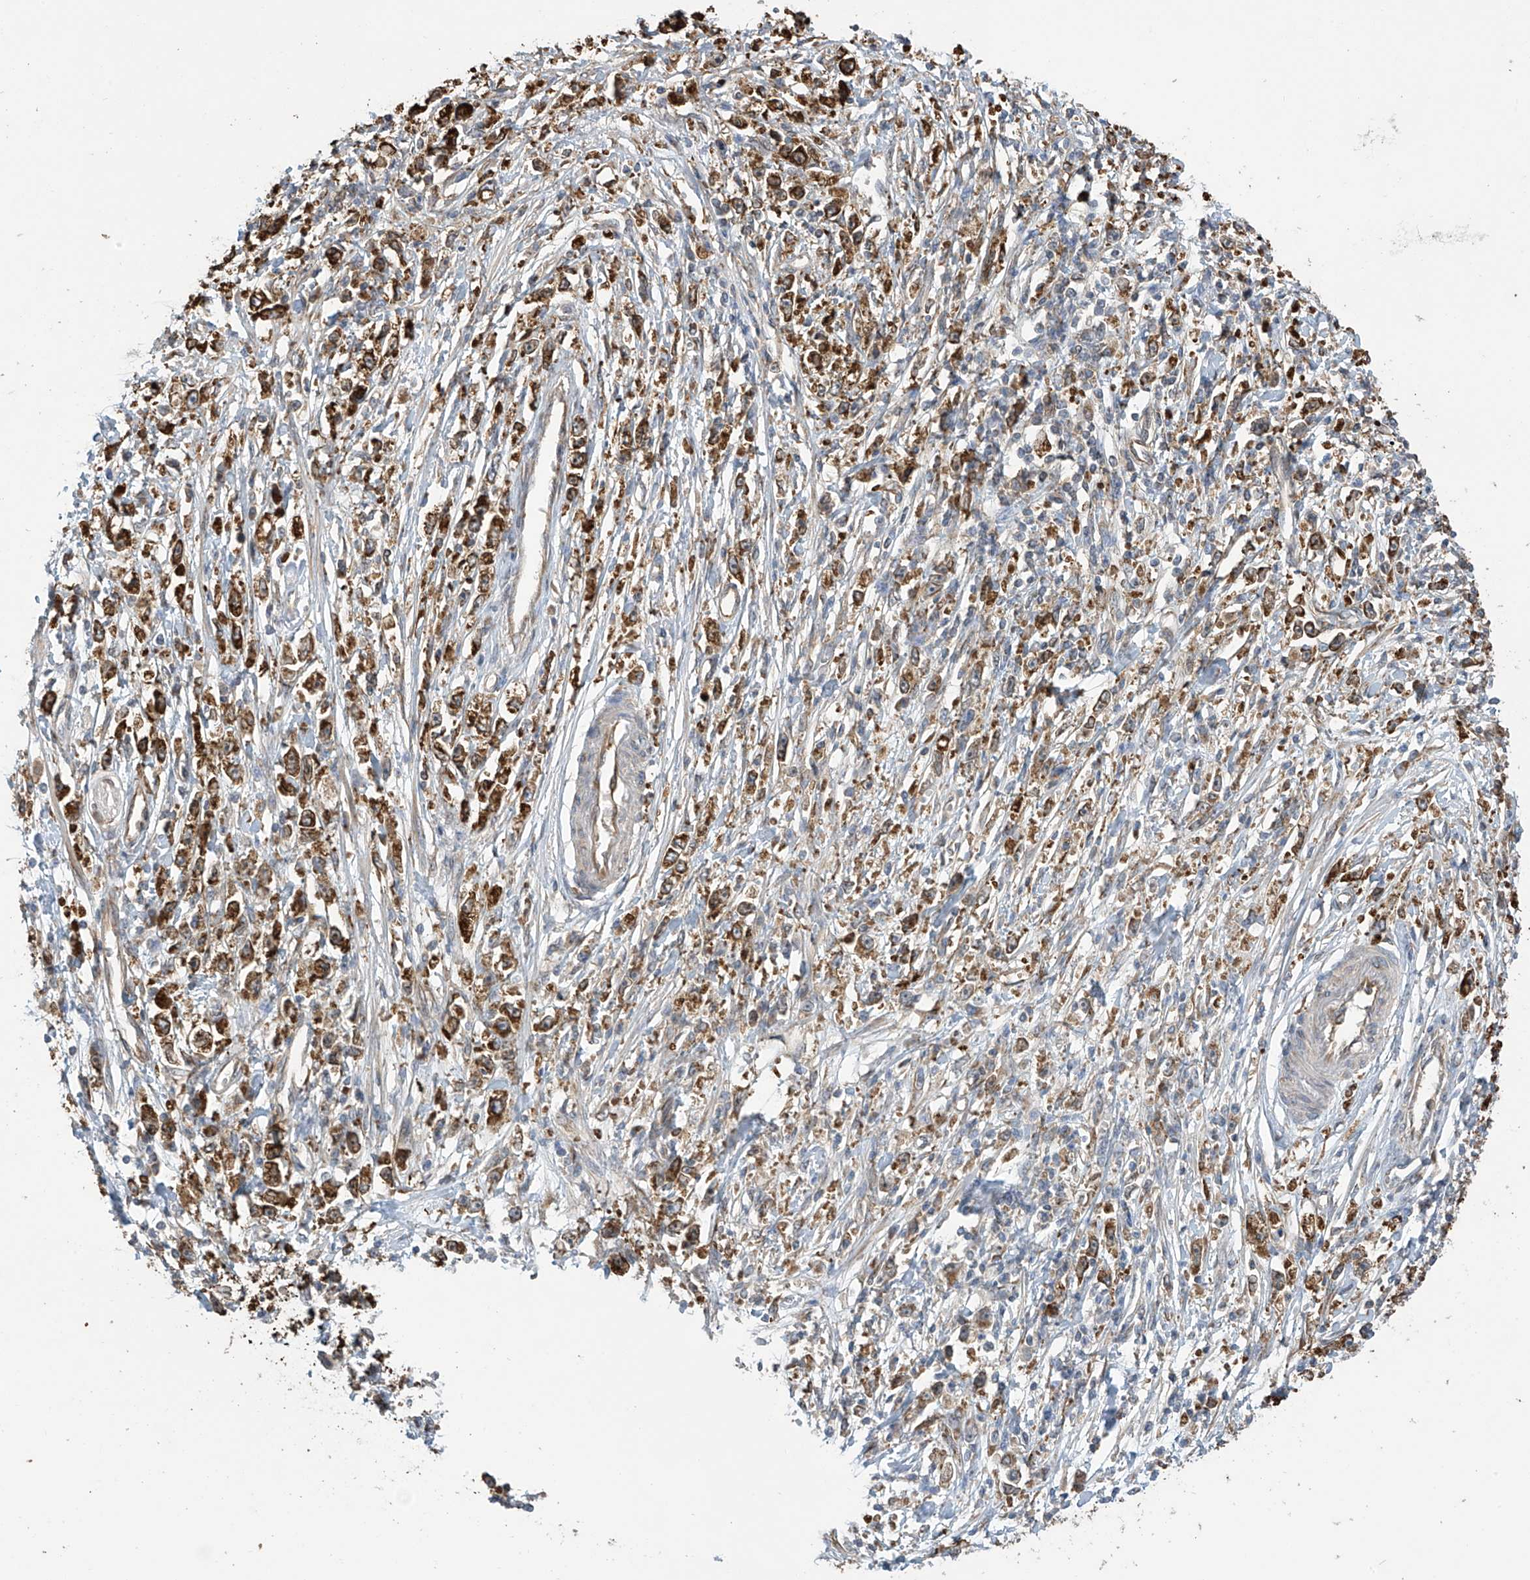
{"staining": {"intensity": "strong", "quantity": ">75%", "location": "cytoplasmic/membranous"}, "tissue": "stomach cancer", "cell_type": "Tumor cells", "image_type": "cancer", "snomed": [{"axis": "morphology", "description": "Adenocarcinoma, NOS"}, {"axis": "topography", "description": "Stomach"}], "caption": "DAB (3,3'-diaminobenzidine) immunohistochemical staining of stomach cancer (adenocarcinoma) shows strong cytoplasmic/membranous protein staining in about >75% of tumor cells.", "gene": "PNPT1", "patient": {"sex": "female", "age": 59}}